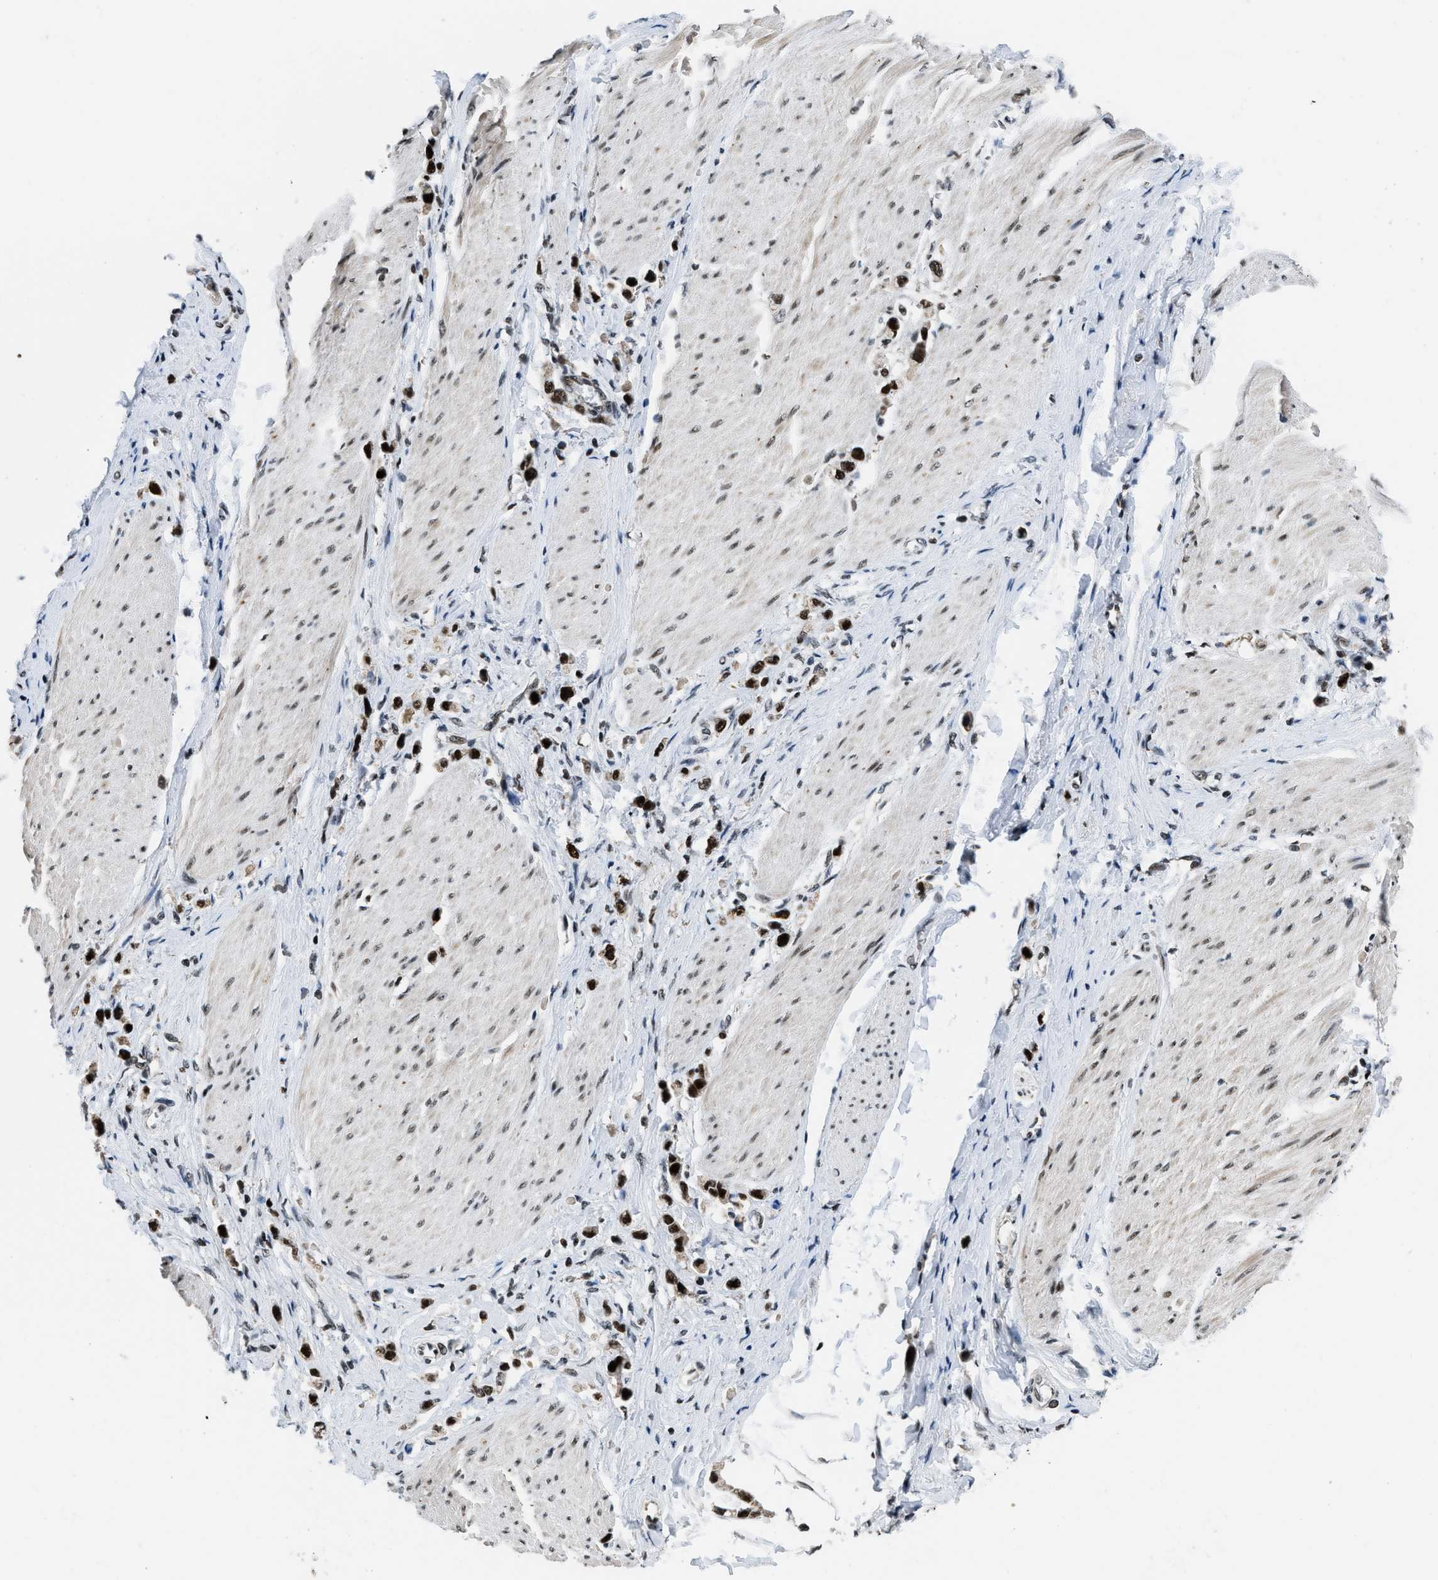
{"staining": {"intensity": "strong", "quantity": ">75%", "location": "nuclear"}, "tissue": "stomach cancer", "cell_type": "Tumor cells", "image_type": "cancer", "snomed": [{"axis": "morphology", "description": "Adenocarcinoma, NOS"}, {"axis": "topography", "description": "Stomach"}], "caption": "Adenocarcinoma (stomach) tissue exhibits strong nuclear positivity in approximately >75% of tumor cells", "gene": "KDM3B", "patient": {"sex": "female", "age": 65}}